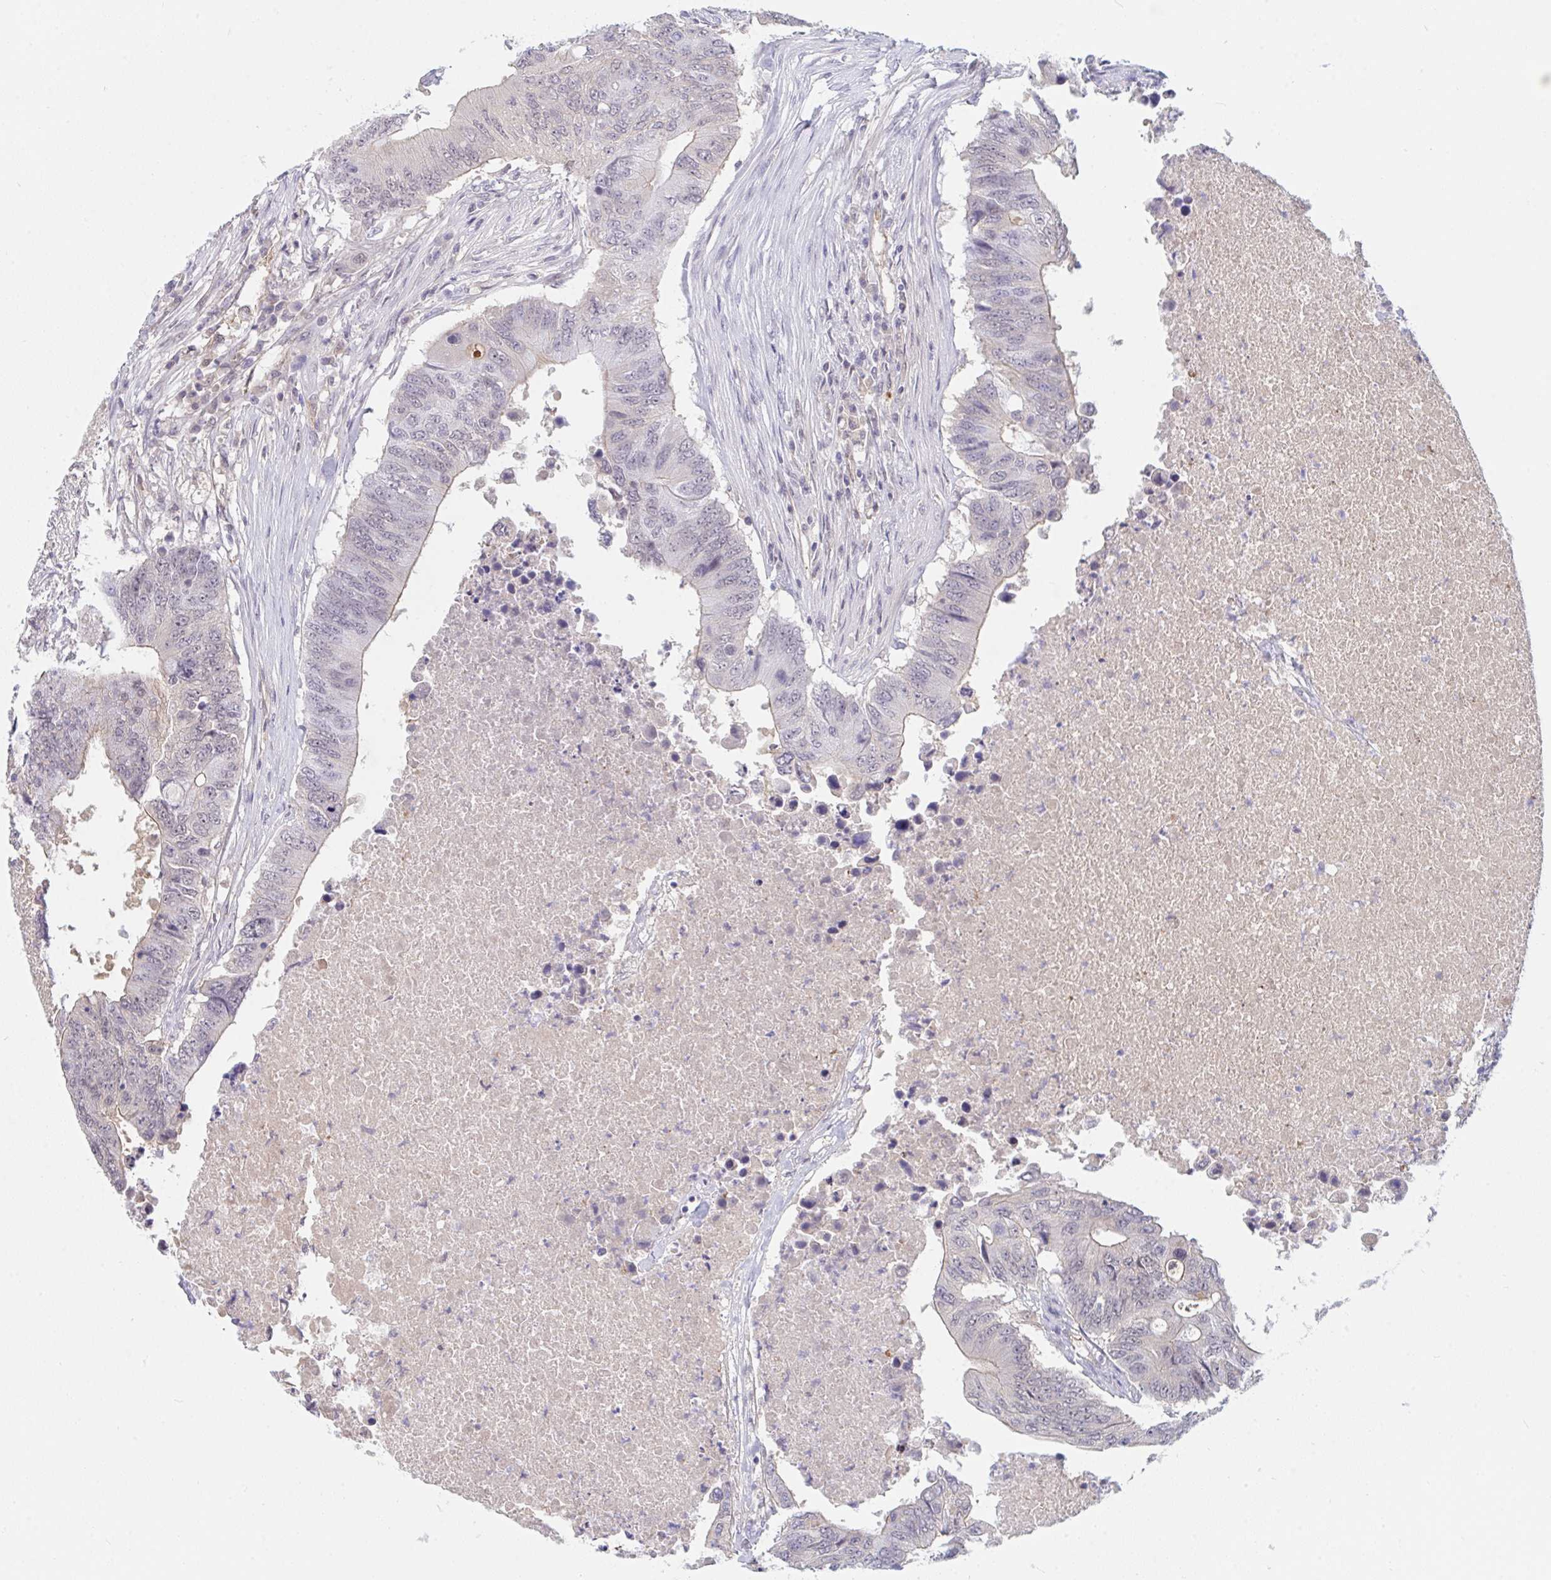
{"staining": {"intensity": "weak", "quantity": "<25%", "location": "nuclear"}, "tissue": "colorectal cancer", "cell_type": "Tumor cells", "image_type": "cancer", "snomed": [{"axis": "morphology", "description": "Adenocarcinoma, NOS"}, {"axis": "topography", "description": "Colon"}], "caption": "Immunohistochemistry (IHC) micrograph of colorectal adenocarcinoma stained for a protein (brown), which displays no positivity in tumor cells.", "gene": "DSCAML1", "patient": {"sex": "male", "age": 71}}